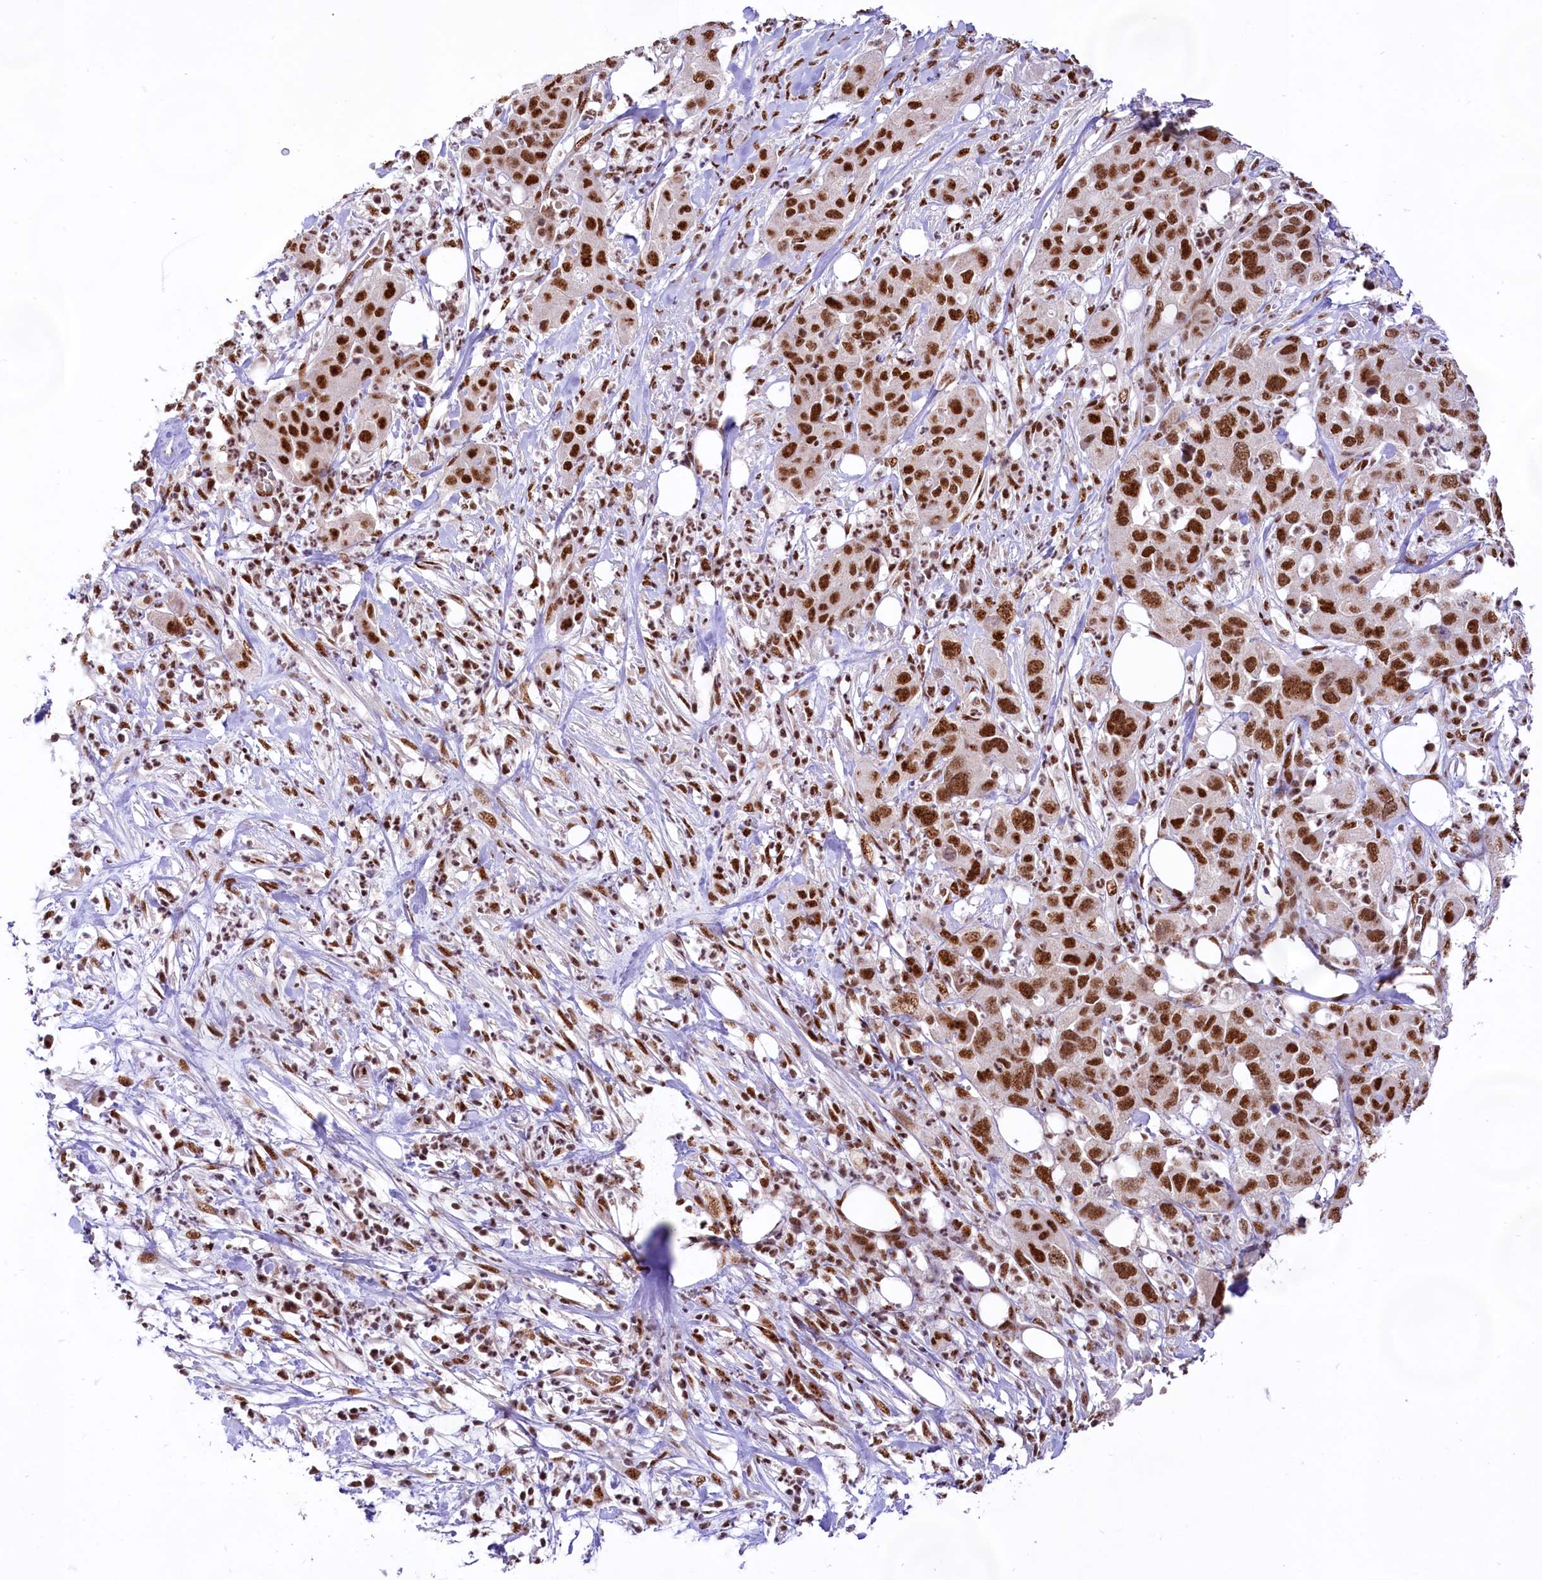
{"staining": {"intensity": "strong", "quantity": ">75%", "location": "nuclear"}, "tissue": "pancreatic cancer", "cell_type": "Tumor cells", "image_type": "cancer", "snomed": [{"axis": "morphology", "description": "Adenocarcinoma, NOS"}, {"axis": "topography", "description": "Pancreas"}], "caption": "Protein expression analysis of pancreatic cancer exhibits strong nuclear staining in about >75% of tumor cells. (DAB (3,3'-diaminobenzidine) IHC, brown staining for protein, blue staining for nuclei).", "gene": "HIRA", "patient": {"sex": "female", "age": 78}}